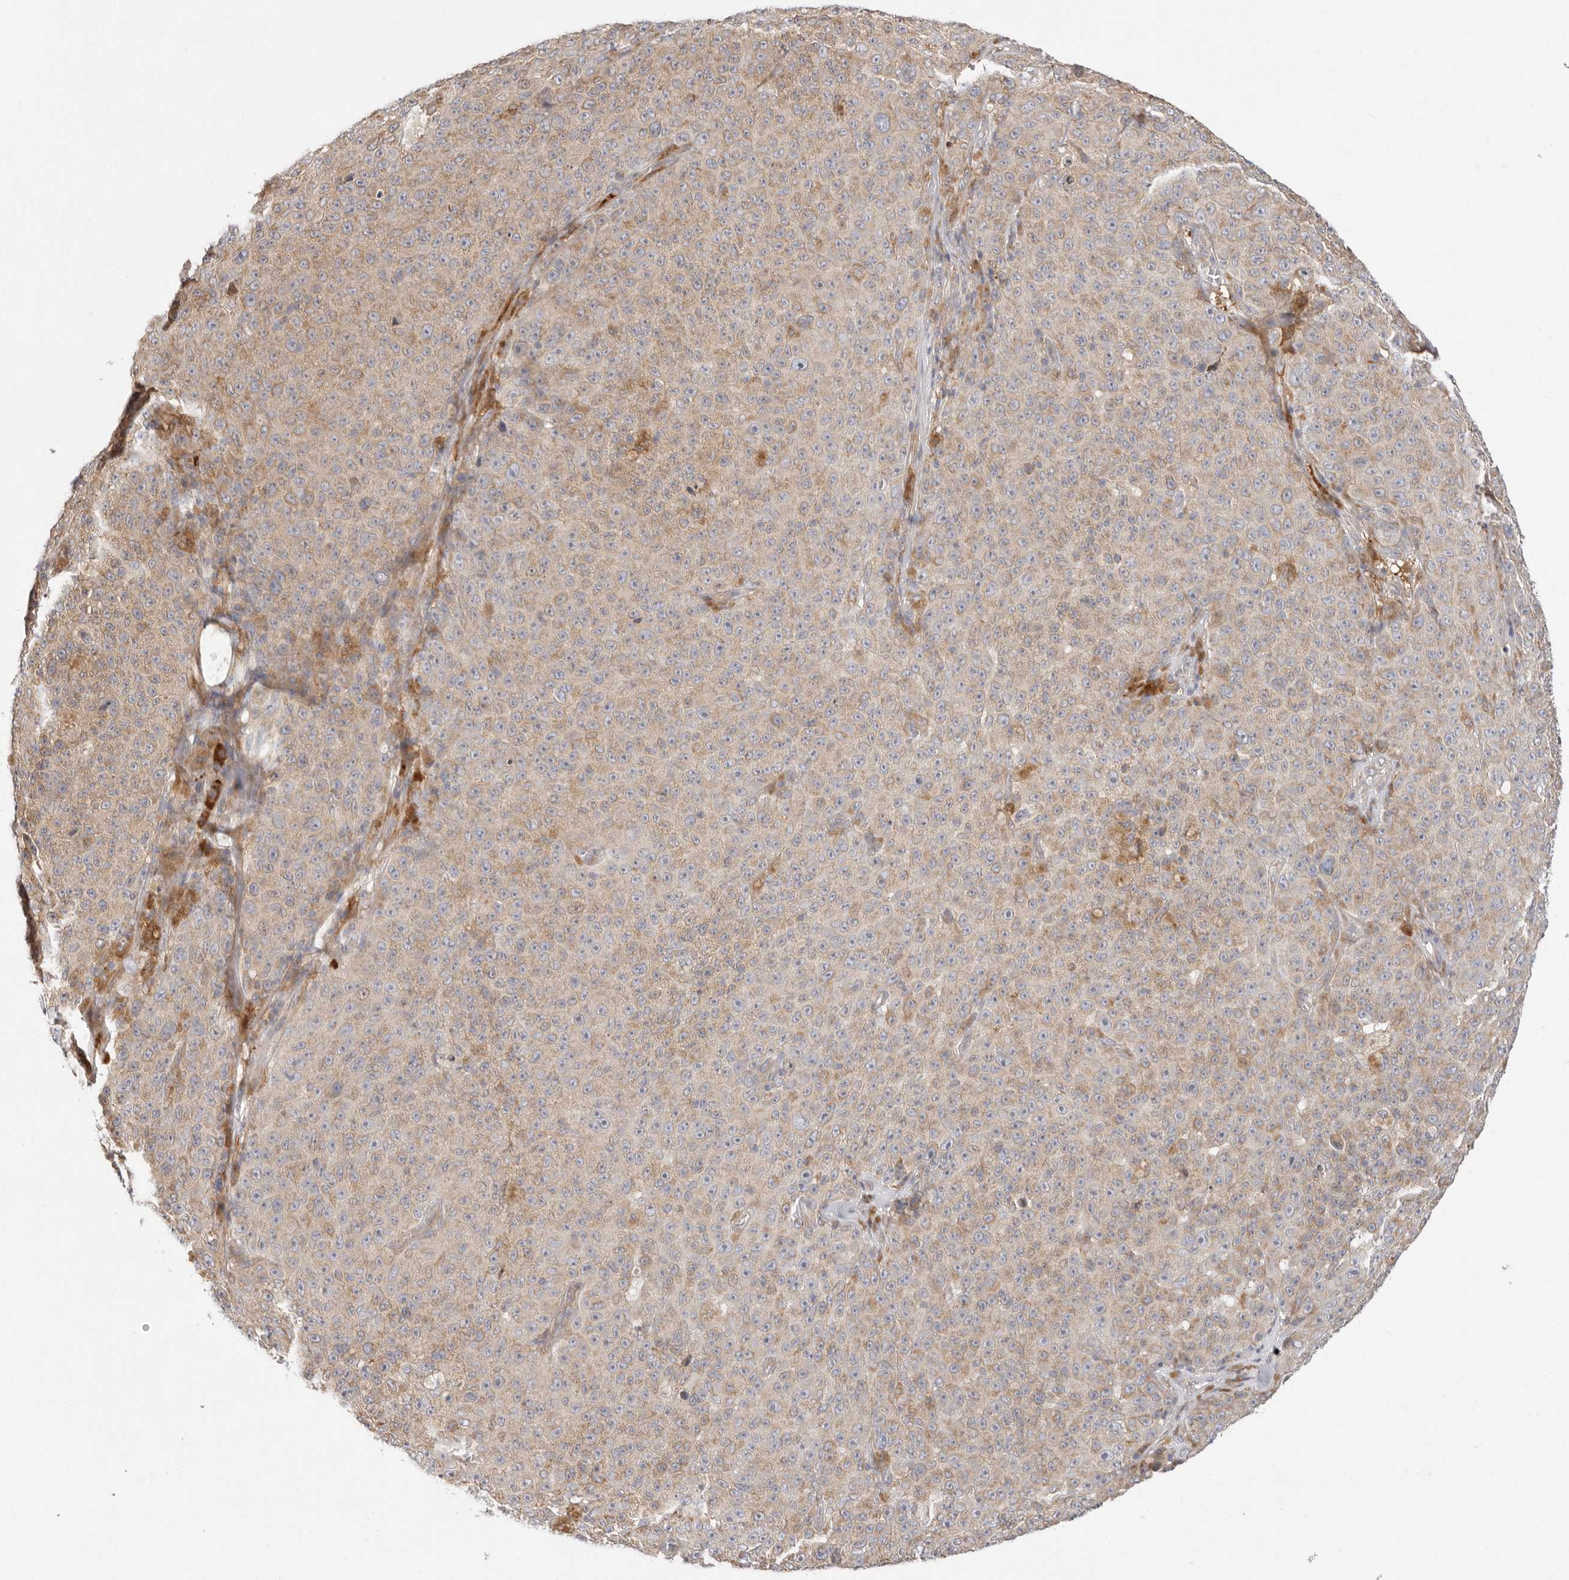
{"staining": {"intensity": "weak", "quantity": ">75%", "location": "cytoplasmic/membranous"}, "tissue": "melanoma", "cell_type": "Tumor cells", "image_type": "cancer", "snomed": [{"axis": "morphology", "description": "Malignant melanoma, NOS"}, {"axis": "topography", "description": "Skin"}], "caption": "Immunohistochemical staining of human malignant melanoma displays weak cytoplasmic/membranous protein positivity in about >75% of tumor cells.", "gene": "USH1C", "patient": {"sex": "female", "age": 82}}